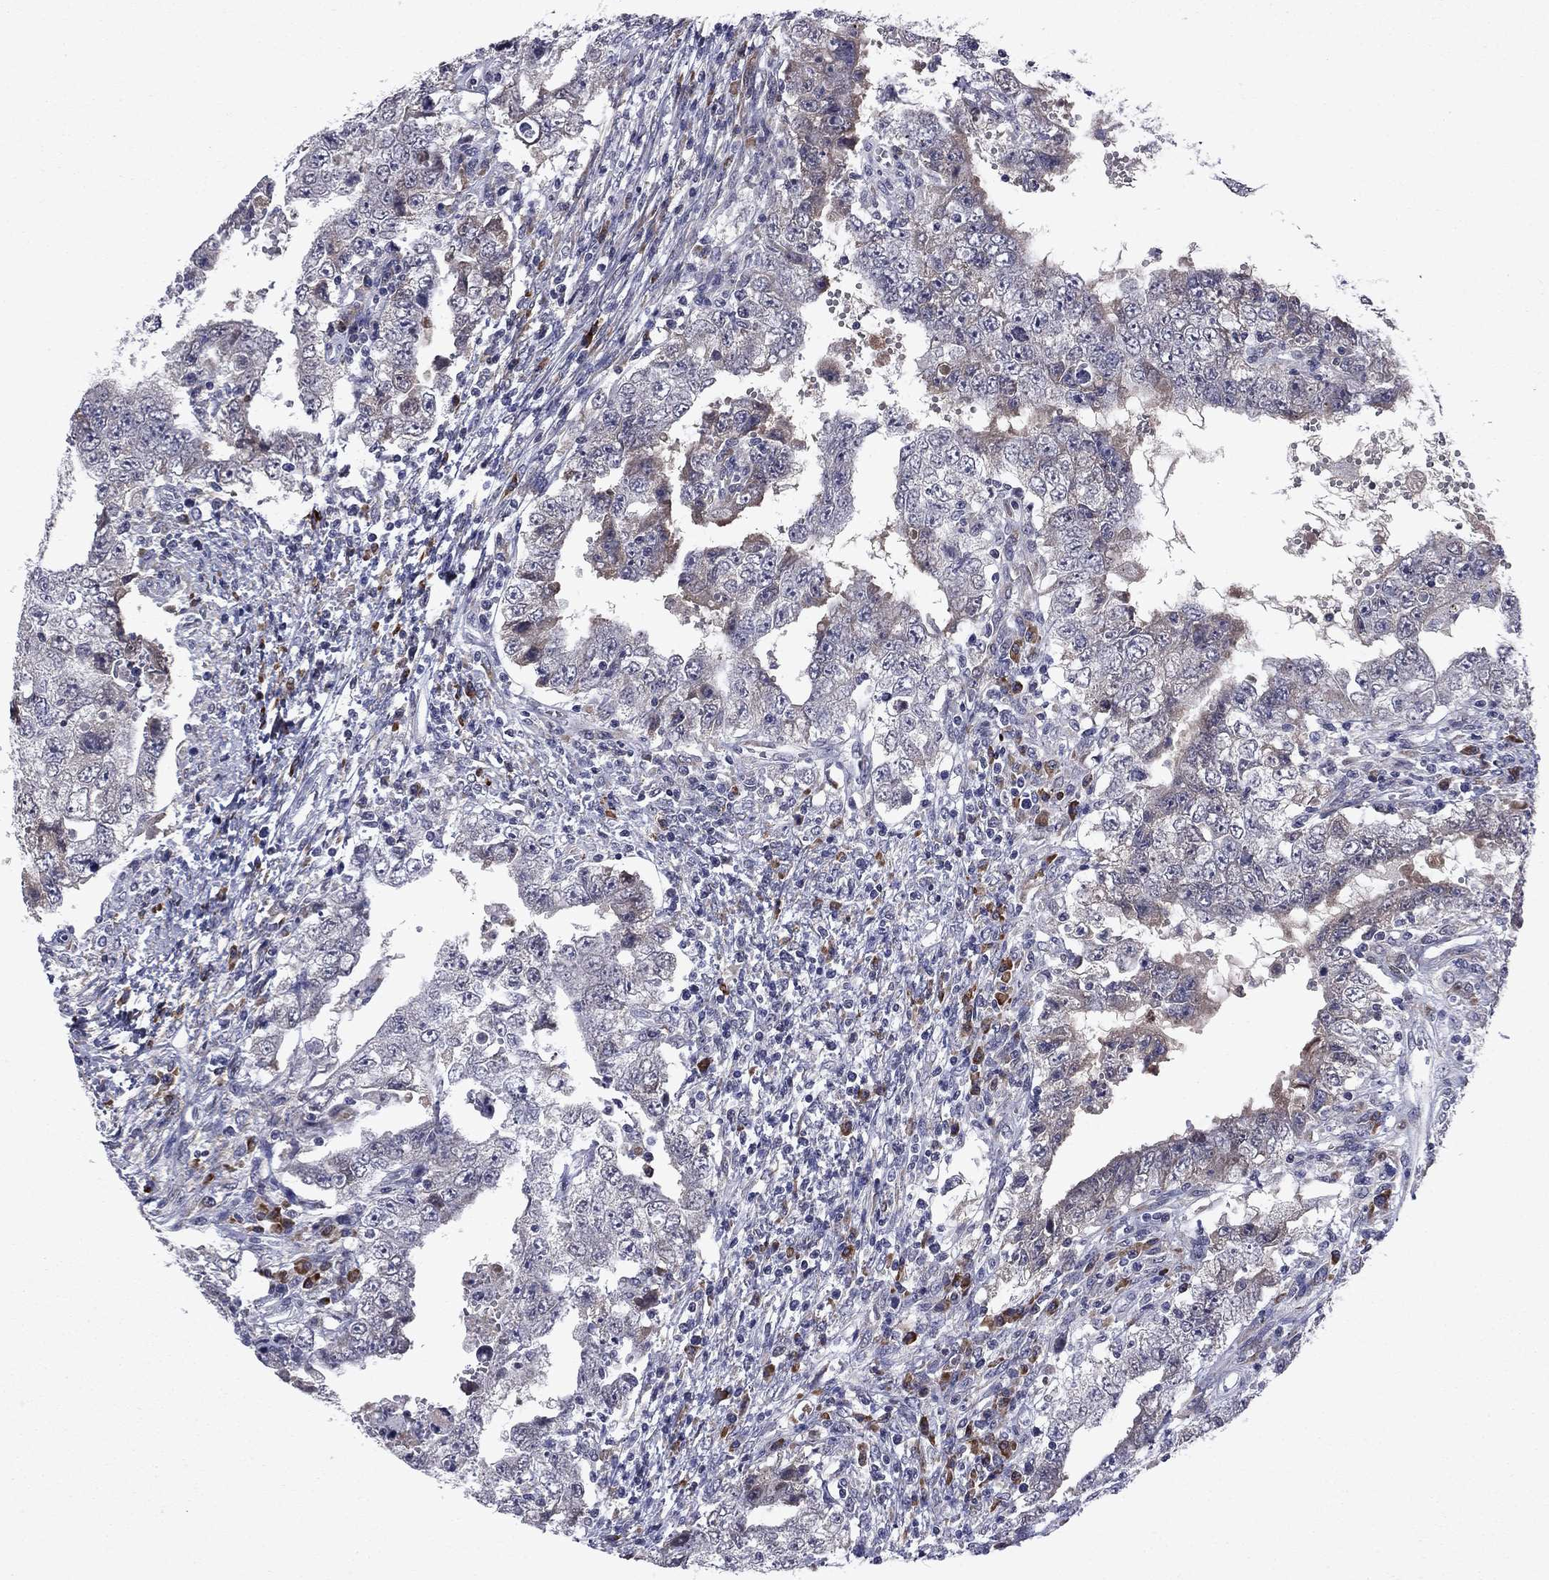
{"staining": {"intensity": "negative", "quantity": "none", "location": "none"}, "tissue": "testis cancer", "cell_type": "Tumor cells", "image_type": "cancer", "snomed": [{"axis": "morphology", "description": "Carcinoma, Embryonal, NOS"}, {"axis": "topography", "description": "Testis"}], "caption": "Testis cancer was stained to show a protein in brown. There is no significant expression in tumor cells.", "gene": "ECM1", "patient": {"sex": "male", "age": 26}}